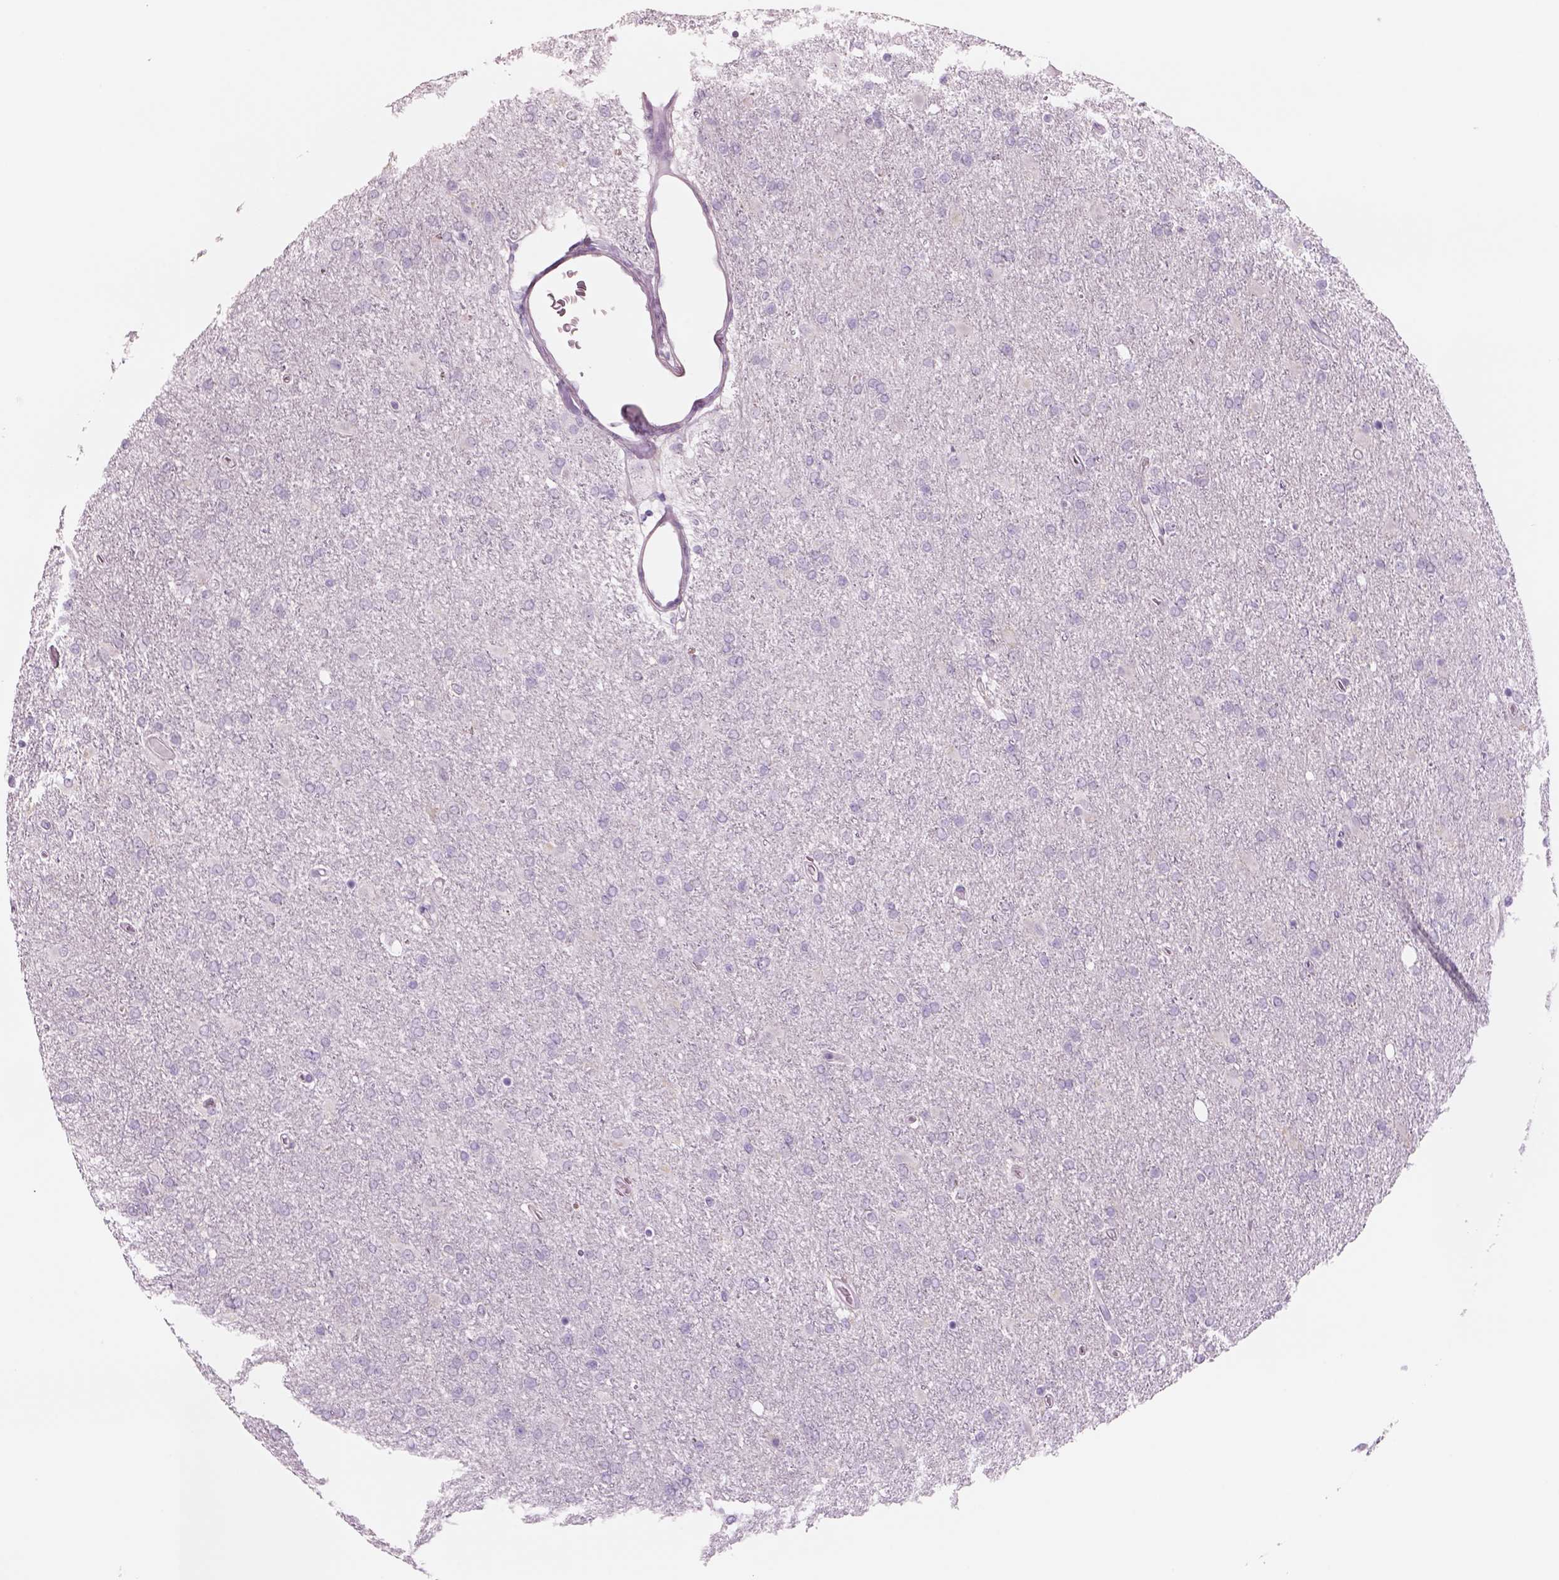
{"staining": {"intensity": "negative", "quantity": "none", "location": "none"}, "tissue": "glioma", "cell_type": "Tumor cells", "image_type": "cancer", "snomed": [{"axis": "morphology", "description": "Glioma, malignant, High grade"}, {"axis": "topography", "description": "Cerebral cortex"}], "caption": "Micrograph shows no significant protein expression in tumor cells of glioma.", "gene": "RHO", "patient": {"sex": "male", "age": 70}}